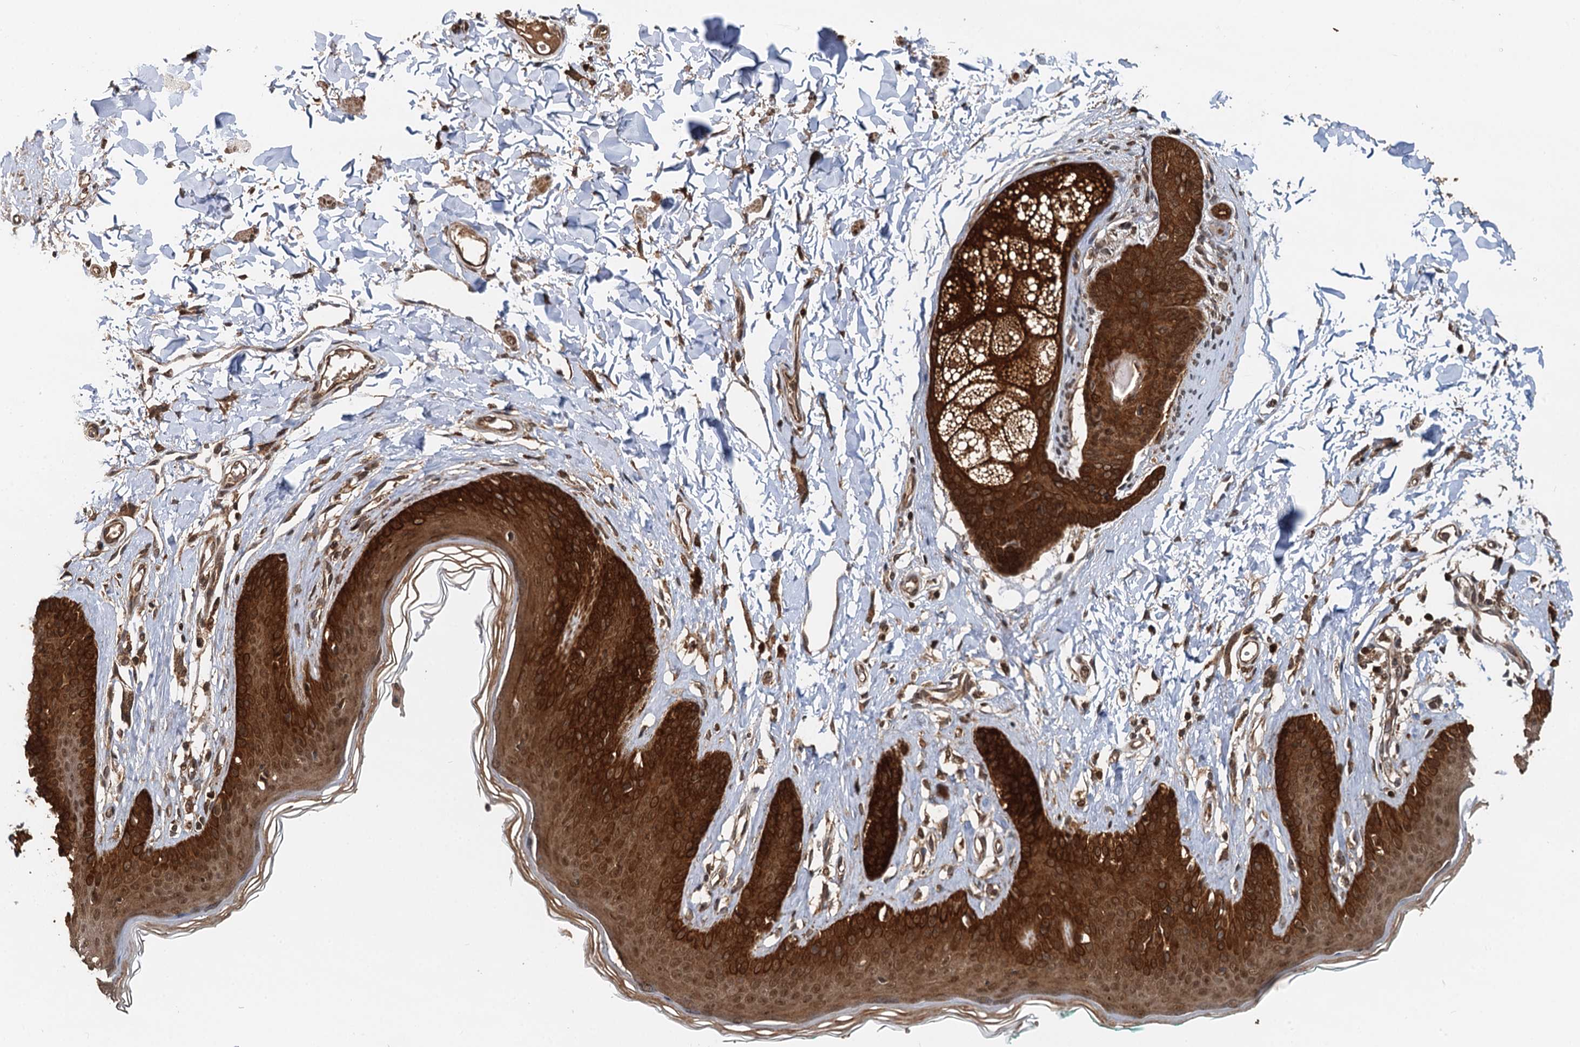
{"staining": {"intensity": "strong", "quantity": ">75%", "location": "cytoplasmic/membranous,nuclear"}, "tissue": "skin", "cell_type": "Epidermal cells", "image_type": "normal", "snomed": [{"axis": "morphology", "description": "Normal tissue, NOS"}, {"axis": "morphology", "description": "Squamous cell carcinoma, NOS"}, {"axis": "topography", "description": "Vulva"}], "caption": "An immunohistochemistry micrograph of normal tissue is shown. Protein staining in brown labels strong cytoplasmic/membranous,nuclear positivity in skin within epidermal cells. The protein is stained brown, and the nuclei are stained in blue (DAB (3,3'-diaminobenzidine) IHC with brightfield microscopy, high magnification).", "gene": "STUB1", "patient": {"sex": "female", "age": 85}}